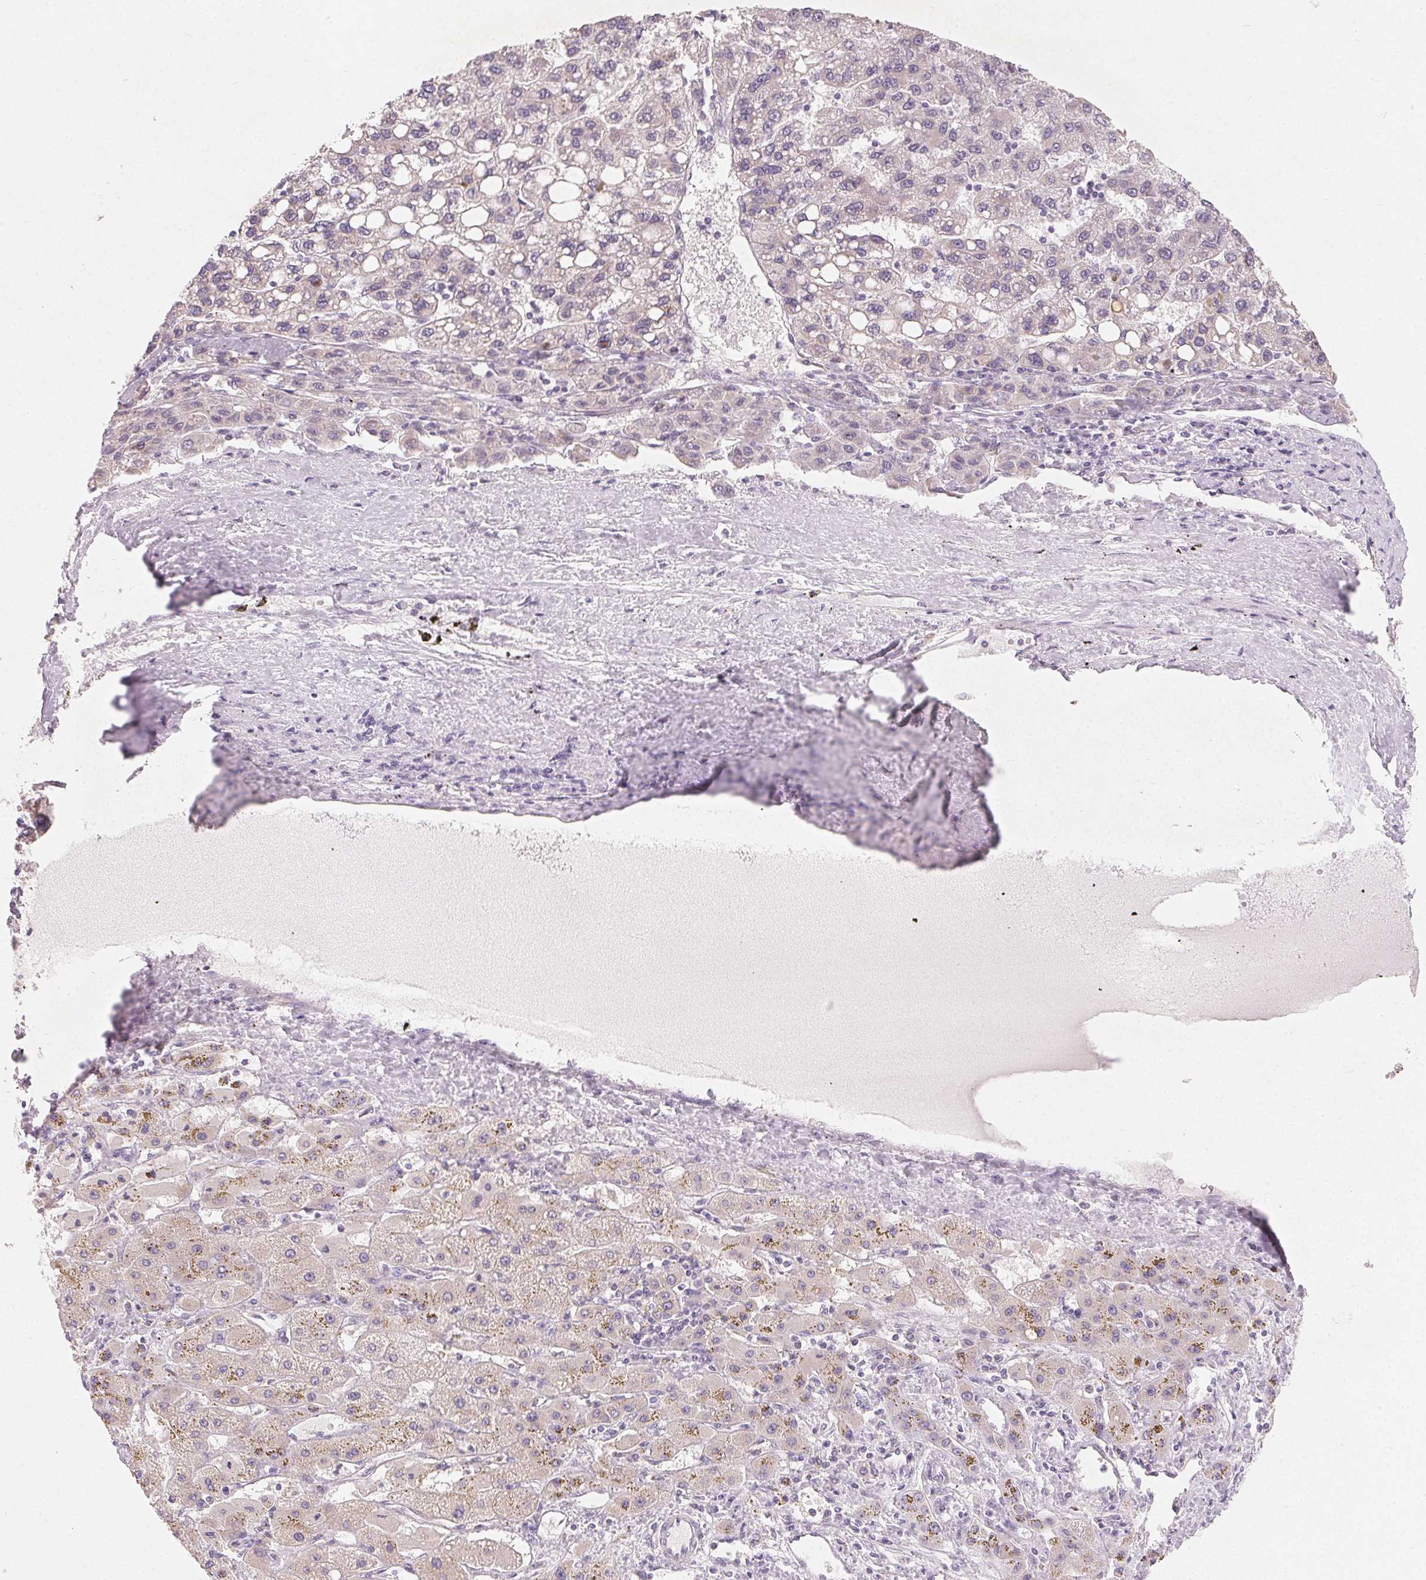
{"staining": {"intensity": "negative", "quantity": "none", "location": "none"}, "tissue": "liver cancer", "cell_type": "Tumor cells", "image_type": "cancer", "snomed": [{"axis": "morphology", "description": "Carcinoma, Hepatocellular, NOS"}, {"axis": "topography", "description": "Liver"}], "caption": "A histopathology image of liver cancer stained for a protein displays no brown staining in tumor cells.", "gene": "MYBL1", "patient": {"sex": "female", "age": 82}}